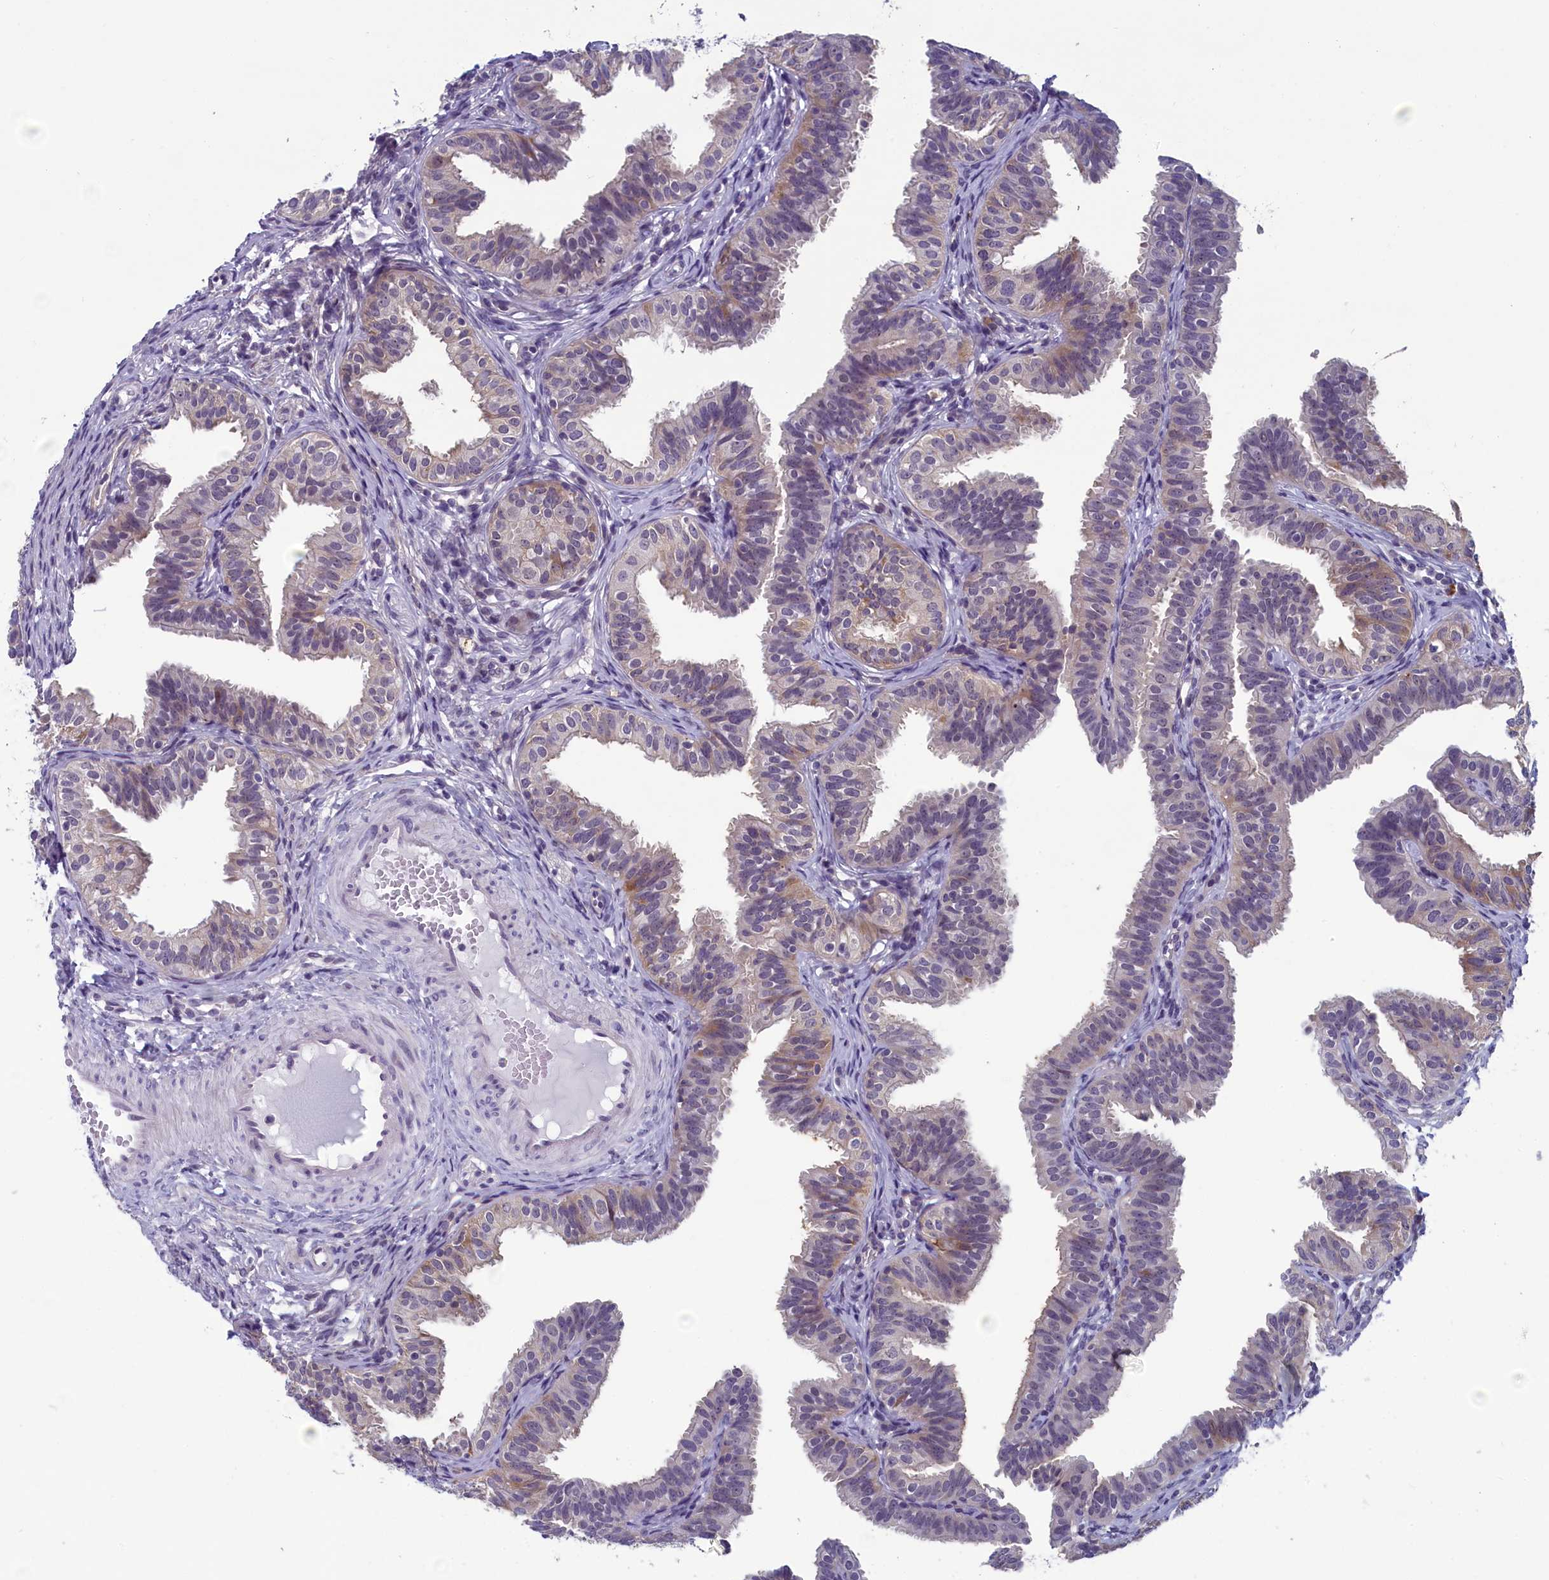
{"staining": {"intensity": "weak", "quantity": "<25%", "location": "cytoplasmic/membranous,nuclear"}, "tissue": "fallopian tube", "cell_type": "Glandular cells", "image_type": "normal", "snomed": [{"axis": "morphology", "description": "Normal tissue, NOS"}, {"axis": "topography", "description": "Fallopian tube"}], "caption": "This is a image of immunohistochemistry staining of benign fallopian tube, which shows no expression in glandular cells. (DAB IHC, high magnification).", "gene": "CNEP1R1", "patient": {"sex": "female", "age": 35}}